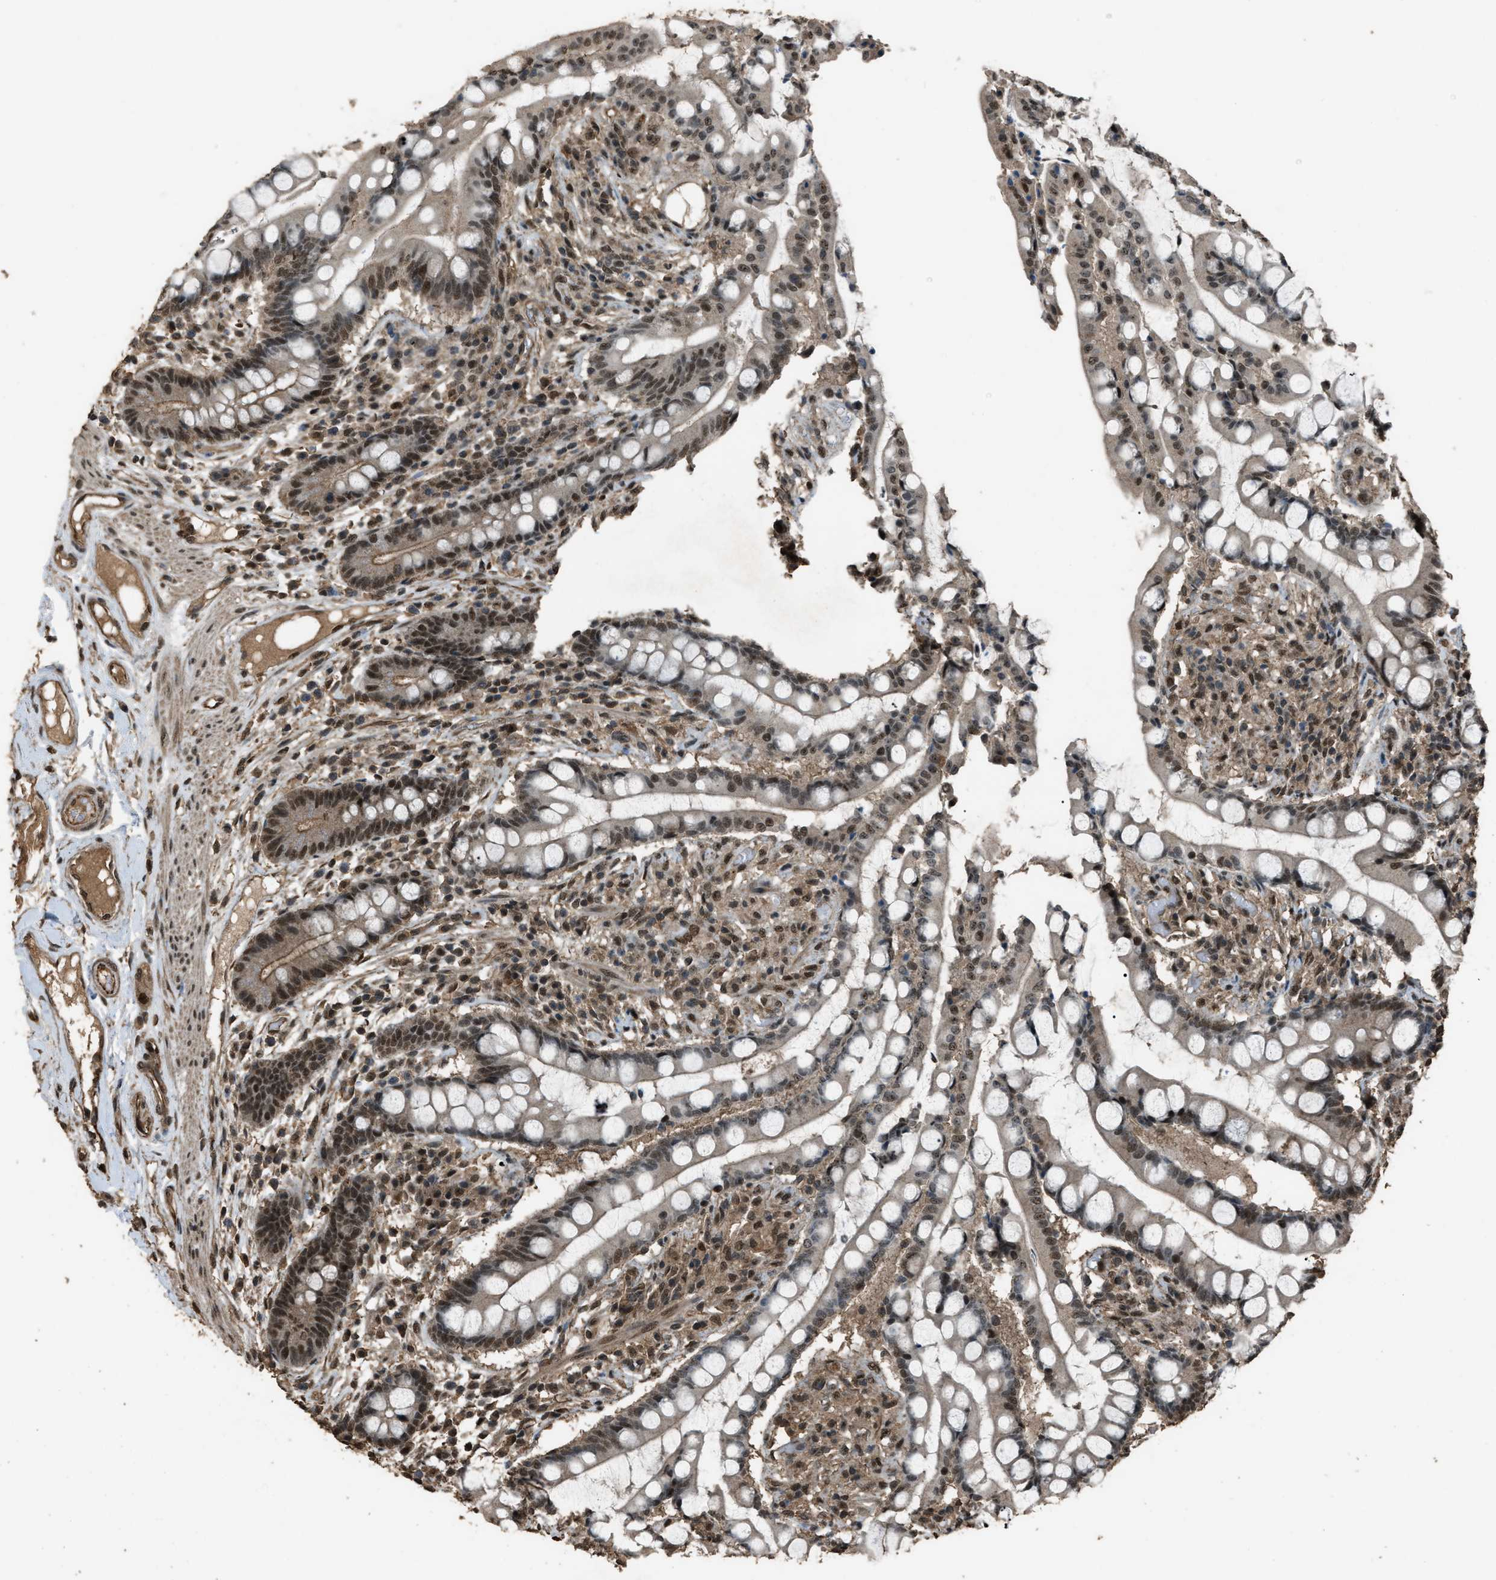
{"staining": {"intensity": "moderate", "quantity": ">75%", "location": "nuclear"}, "tissue": "colon", "cell_type": "Endothelial cells", "image_type": "normal", "snomed": [{"axis": "morphology", "description": "Normal tissue, NOS"}, {"axis": "topography", "description": "Colon"}], "caption": "Immunohistochemistry (IHC) of unremarkable colon displays medium levels of moderate nuclear positivity in approximately >75% of endothelial cells. The staining was performed using DAB (3,3'-diaminobenzidine), with brown indicating positive protein expression. Nuclei are stained blue with hematoxylin.", "gene": "SERTAD2", "patient": {"sex": "male", "age": 73}}